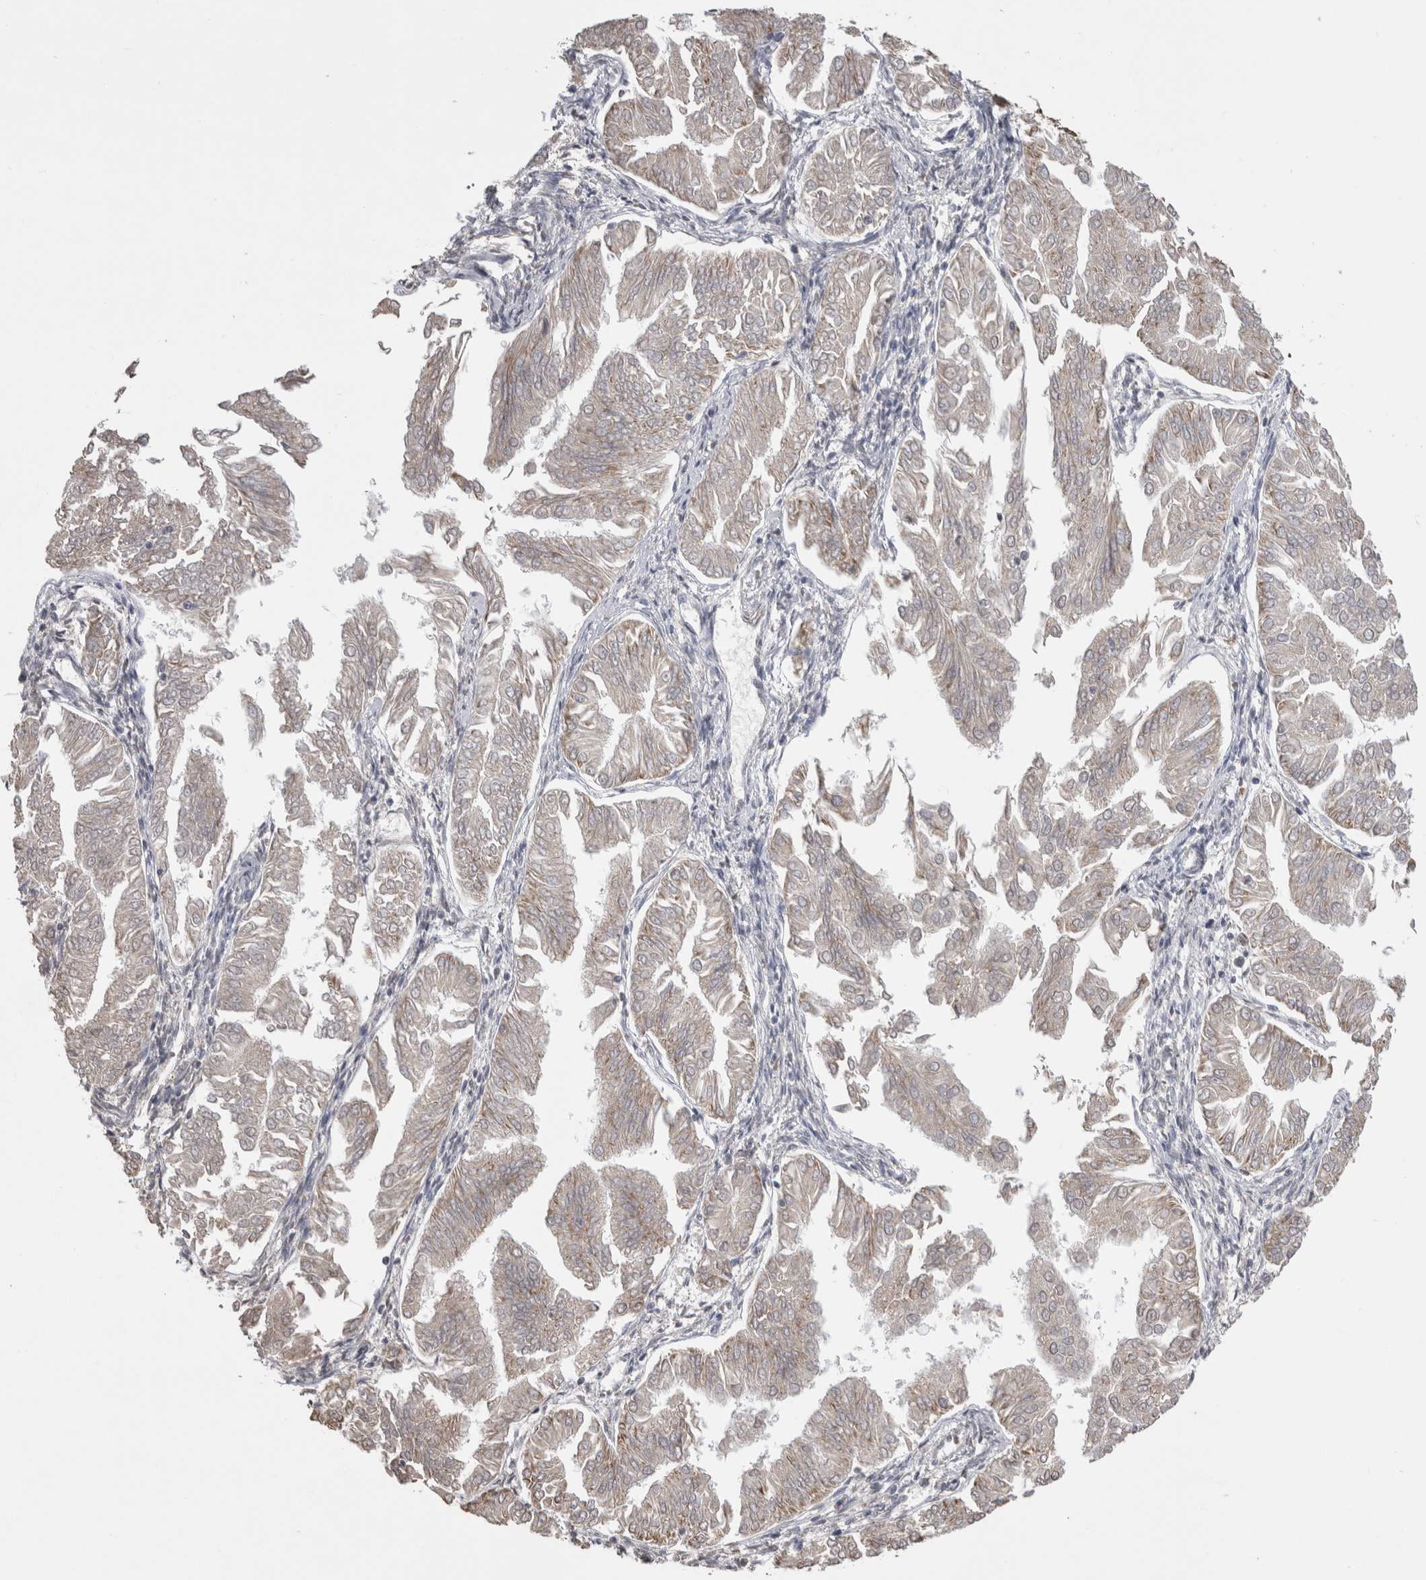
{"staining": {"intensity": "negative", "quantity": "none", "location": "none"}, "tissue": "endometrial cancer", "cell_type": "Tumor cells", "image_type": "cancer", "snomed": [{"axis": "morphology", "description": "Adenocarcinoma, NOS"}, {"axis": "topography", "description": "Endometrium"}], "caption": "Tumor cells show no significant positivity in endometrial cancer (adenocarcinoma).", "gene": "NOMO1", "patient": {"sex": "female", "age": 53}}